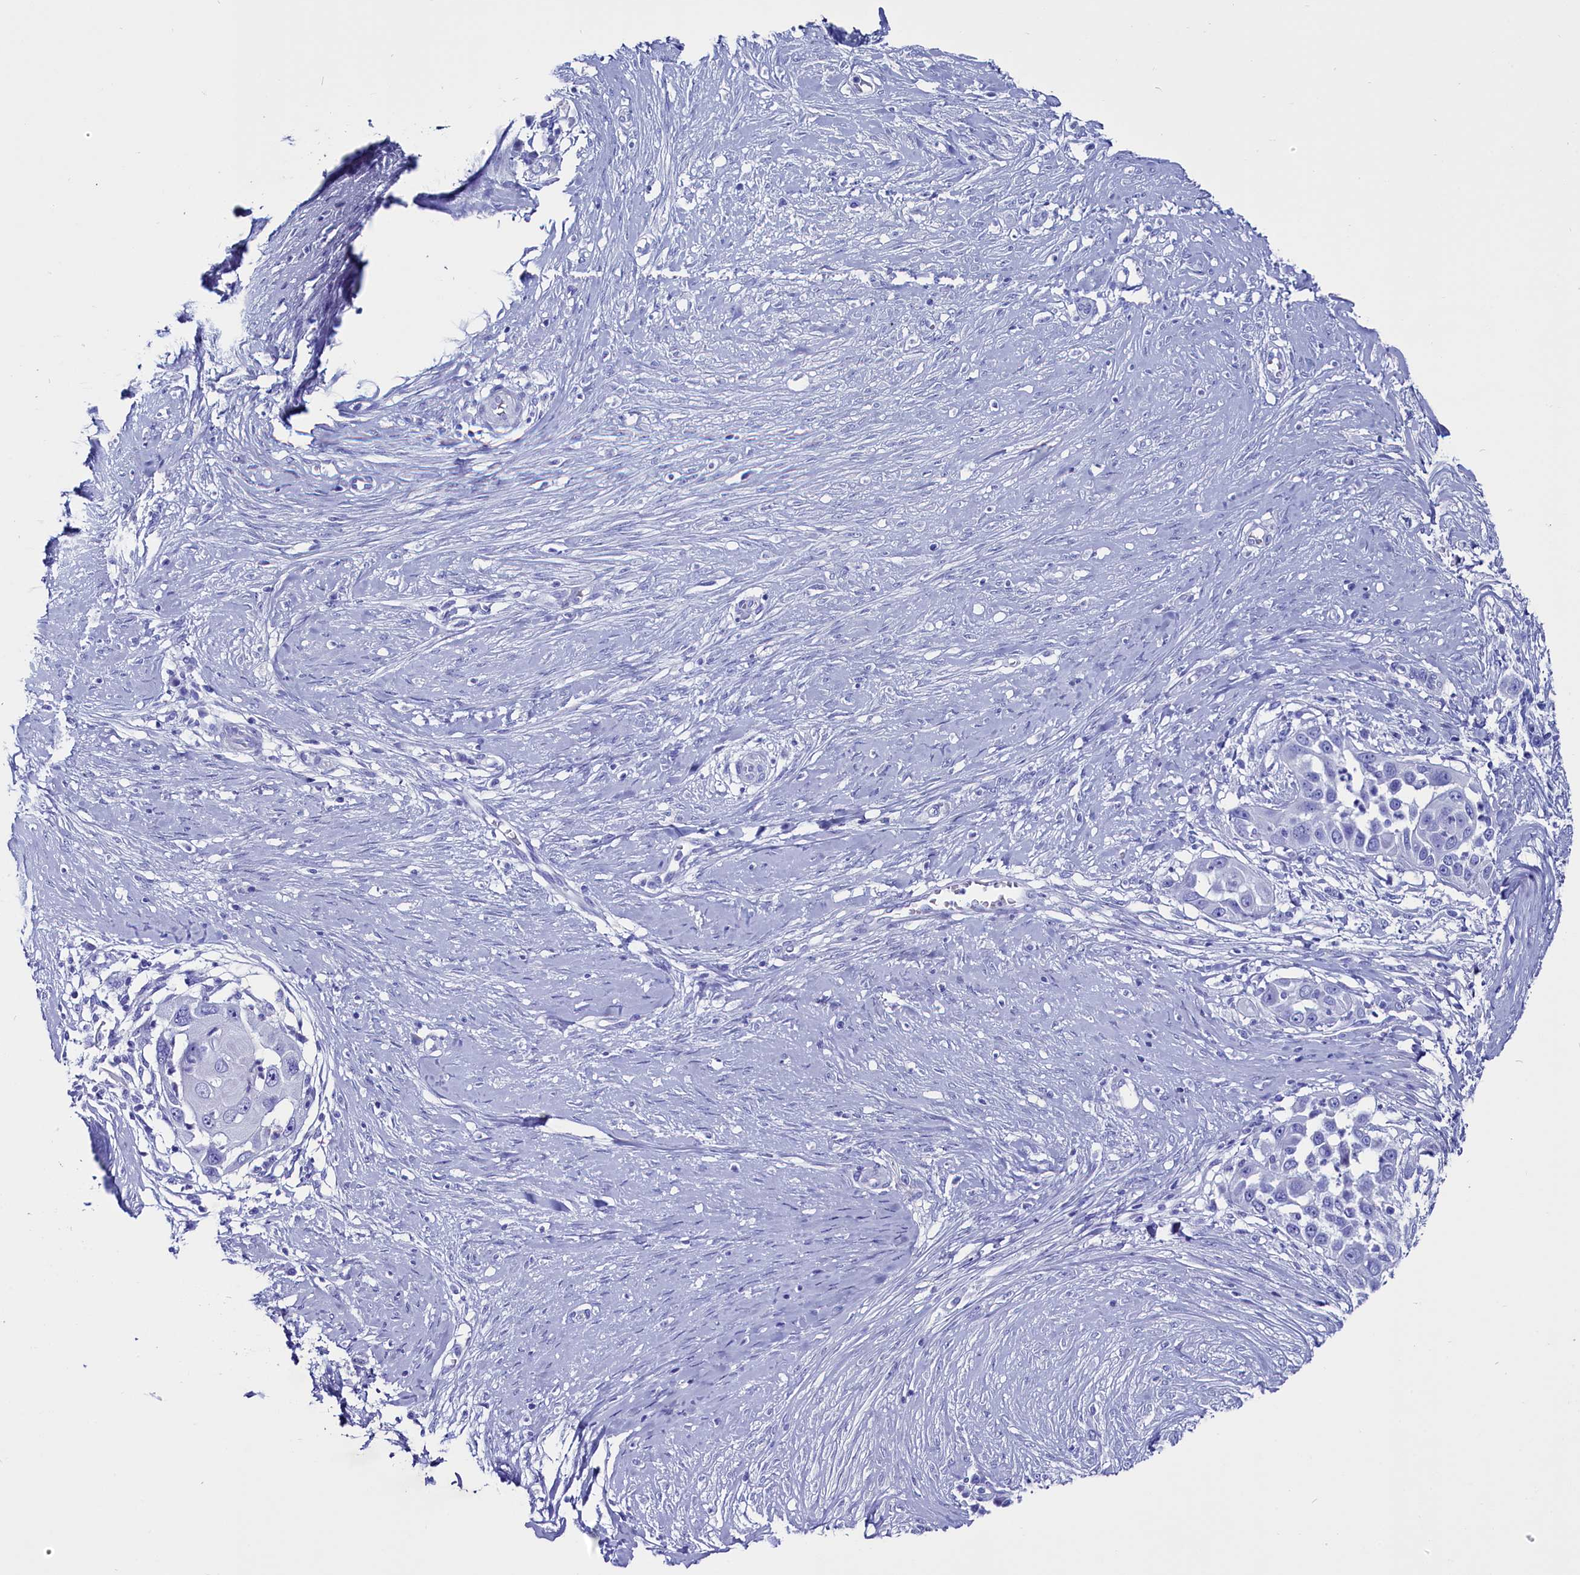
{"staining": {"intensity": "negative", "quantity": "none", "location": "none"}, "tissue": "skin cancer", "cell_type": "Tumor cells", "image_type": "cancer", "snomed": [{"axis": "morphology", "description": "Squamous cell carcinoma, NOS"}, {"axis": "topography", "description": "Skin"}], "caption": "Tumor cells show no significant staining in skin cancer (squamous cell carcinoma). (Immunohistochemistry, brightfield microscopy, high magnification).", "gene": "ANKRD29", "patient": {"sex": "female", "age": 44}}